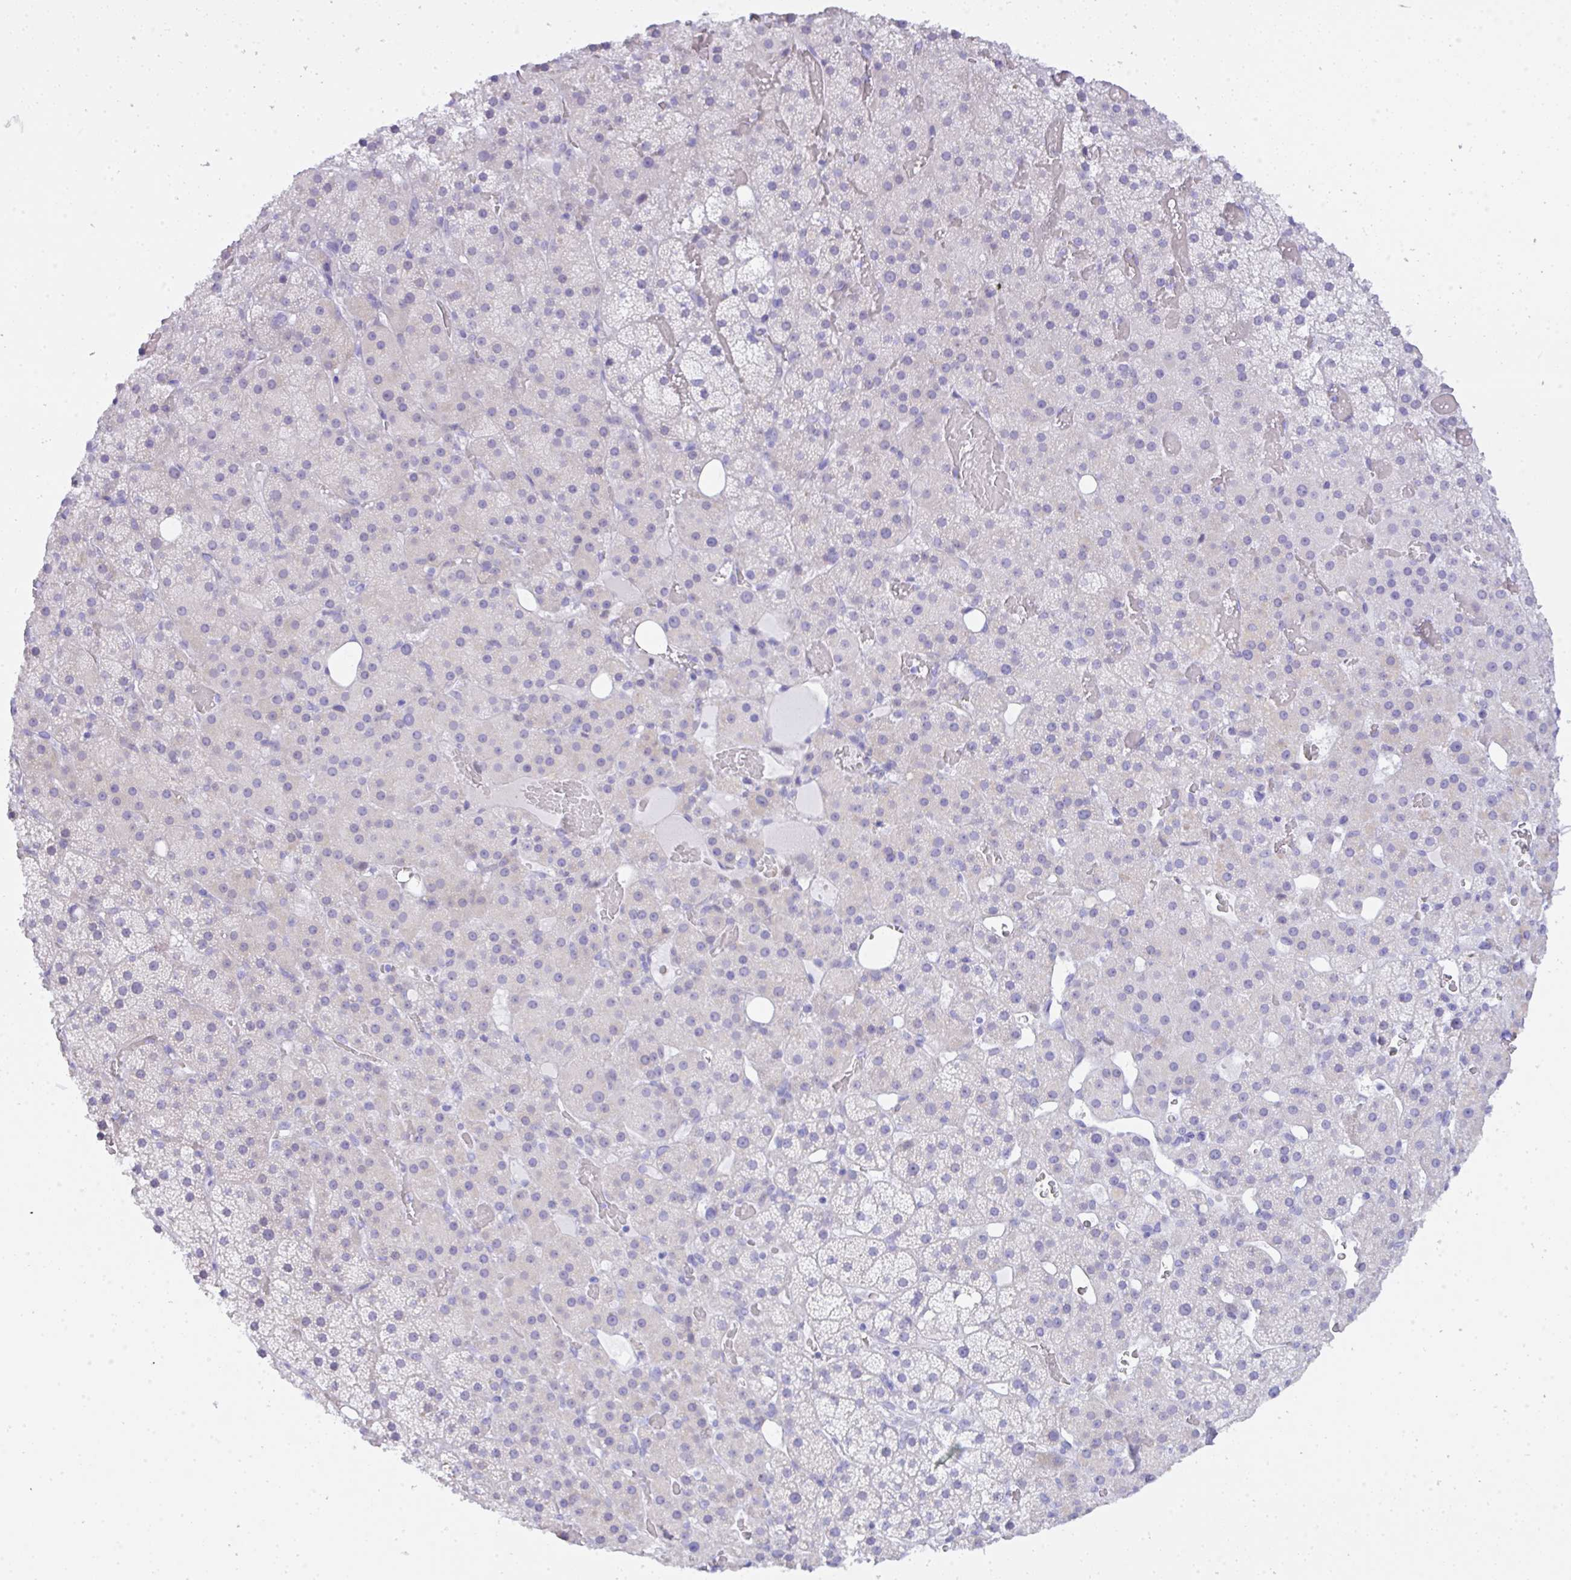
{"staining": {"intensity": "negative", "quantity": "none", "location": "none"}, "tissue": "adrenal gland", "cell_type": "Glandular cells", "image_type": "normal", "snomed": [{"axis": "morphology", "description": "Normal tissue, NOS"}, {"axis": "topography", "description": "Adrenal gland"}], "caption": "This is an IHC micrograph of normal adrenal gland. There is no staining in glandular cells.", "gene": "SEL1L2", "patient": {"sex": "male", "age": 53}}